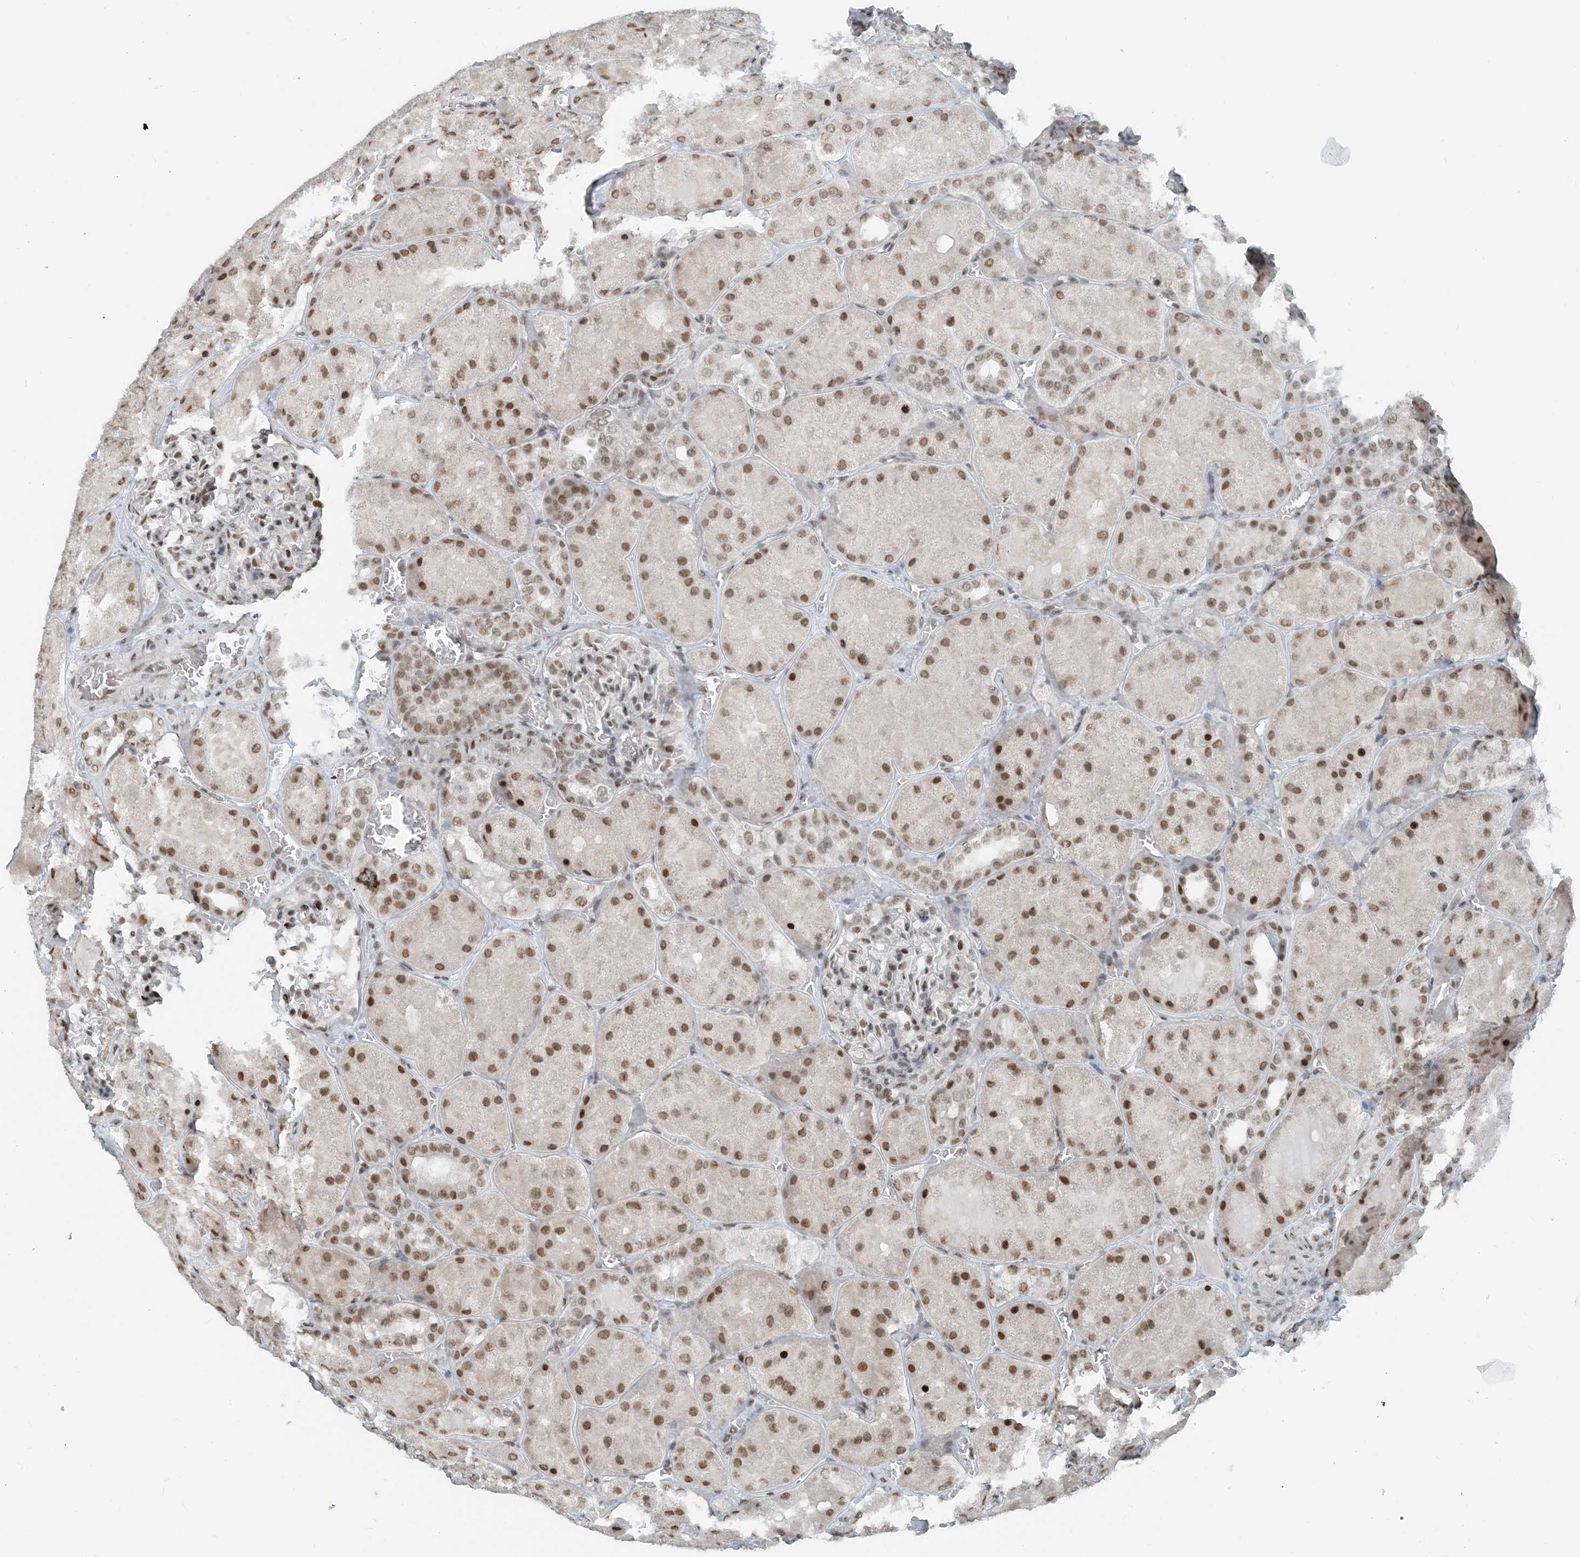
{"staining": {"intensity": "moderate", "quantity": "25%-75%", "location": "nuclear"}, "tissue": "kidney", "cell_type": "Cells in glomeruli", "image_type": "normal", "snomed": [{"axis": "morphology", "description": "Normal tissue, NOS"}, {"axis": "topography", "description": "Kidney"}], "caption": "An immunohistochemistry (IHC) image of normal tissue is shown. Protein staining in brown shows moderate nuclear positivity in kidney within cells in glomeruli.", "gene": "ZNF500", "patient": {"sex": "male", "age": 28}}